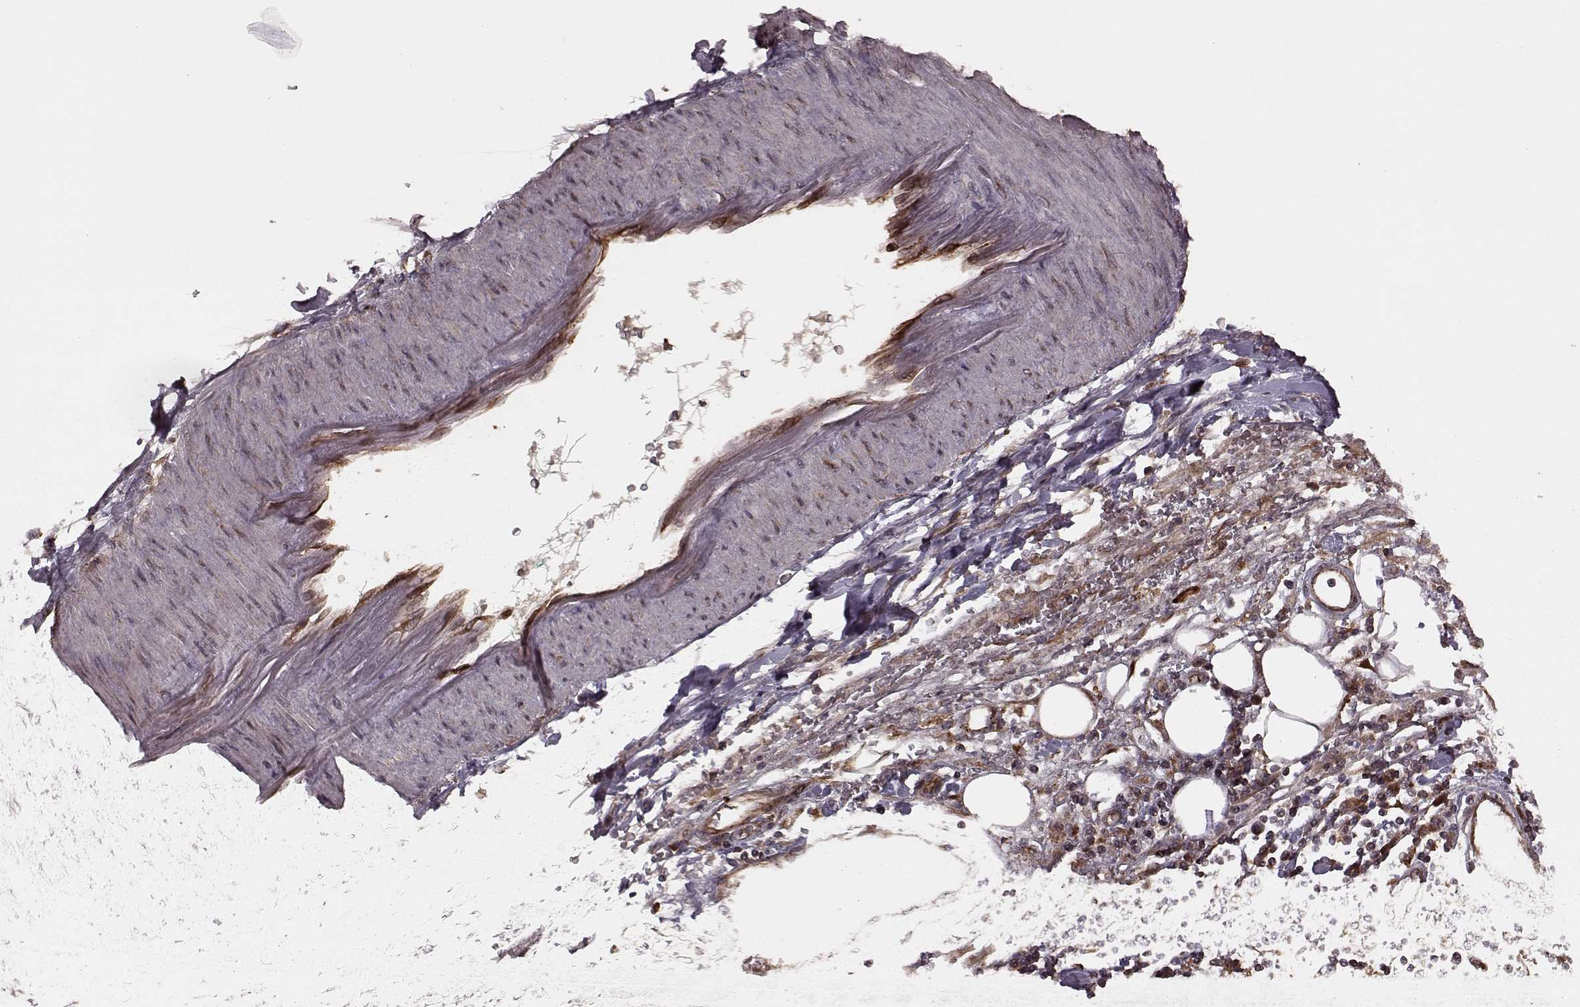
{"staining": {"intensity": "strong", "quantity": ">75%", "location": "cytoplasmic/membranous"}, "tissue": "pancreatic cancer", "cell_type": "Tumor cells", "image_type": "cancer", "snomed": [{"axis": "morphology", "description": "Adenocarcinoma, NOS"}, {"axis": "topography", "description": "Pancreas"}], "caption": "Immunohistochemical staining of adenocarcinoma (pancreatic) exhibits high levels of strong cytoplasmic/membranous protein positivity in approximately >75% of tumor cells.", "gene": "AGPAT1", "patient": {"sex": "female", "age": 61}}